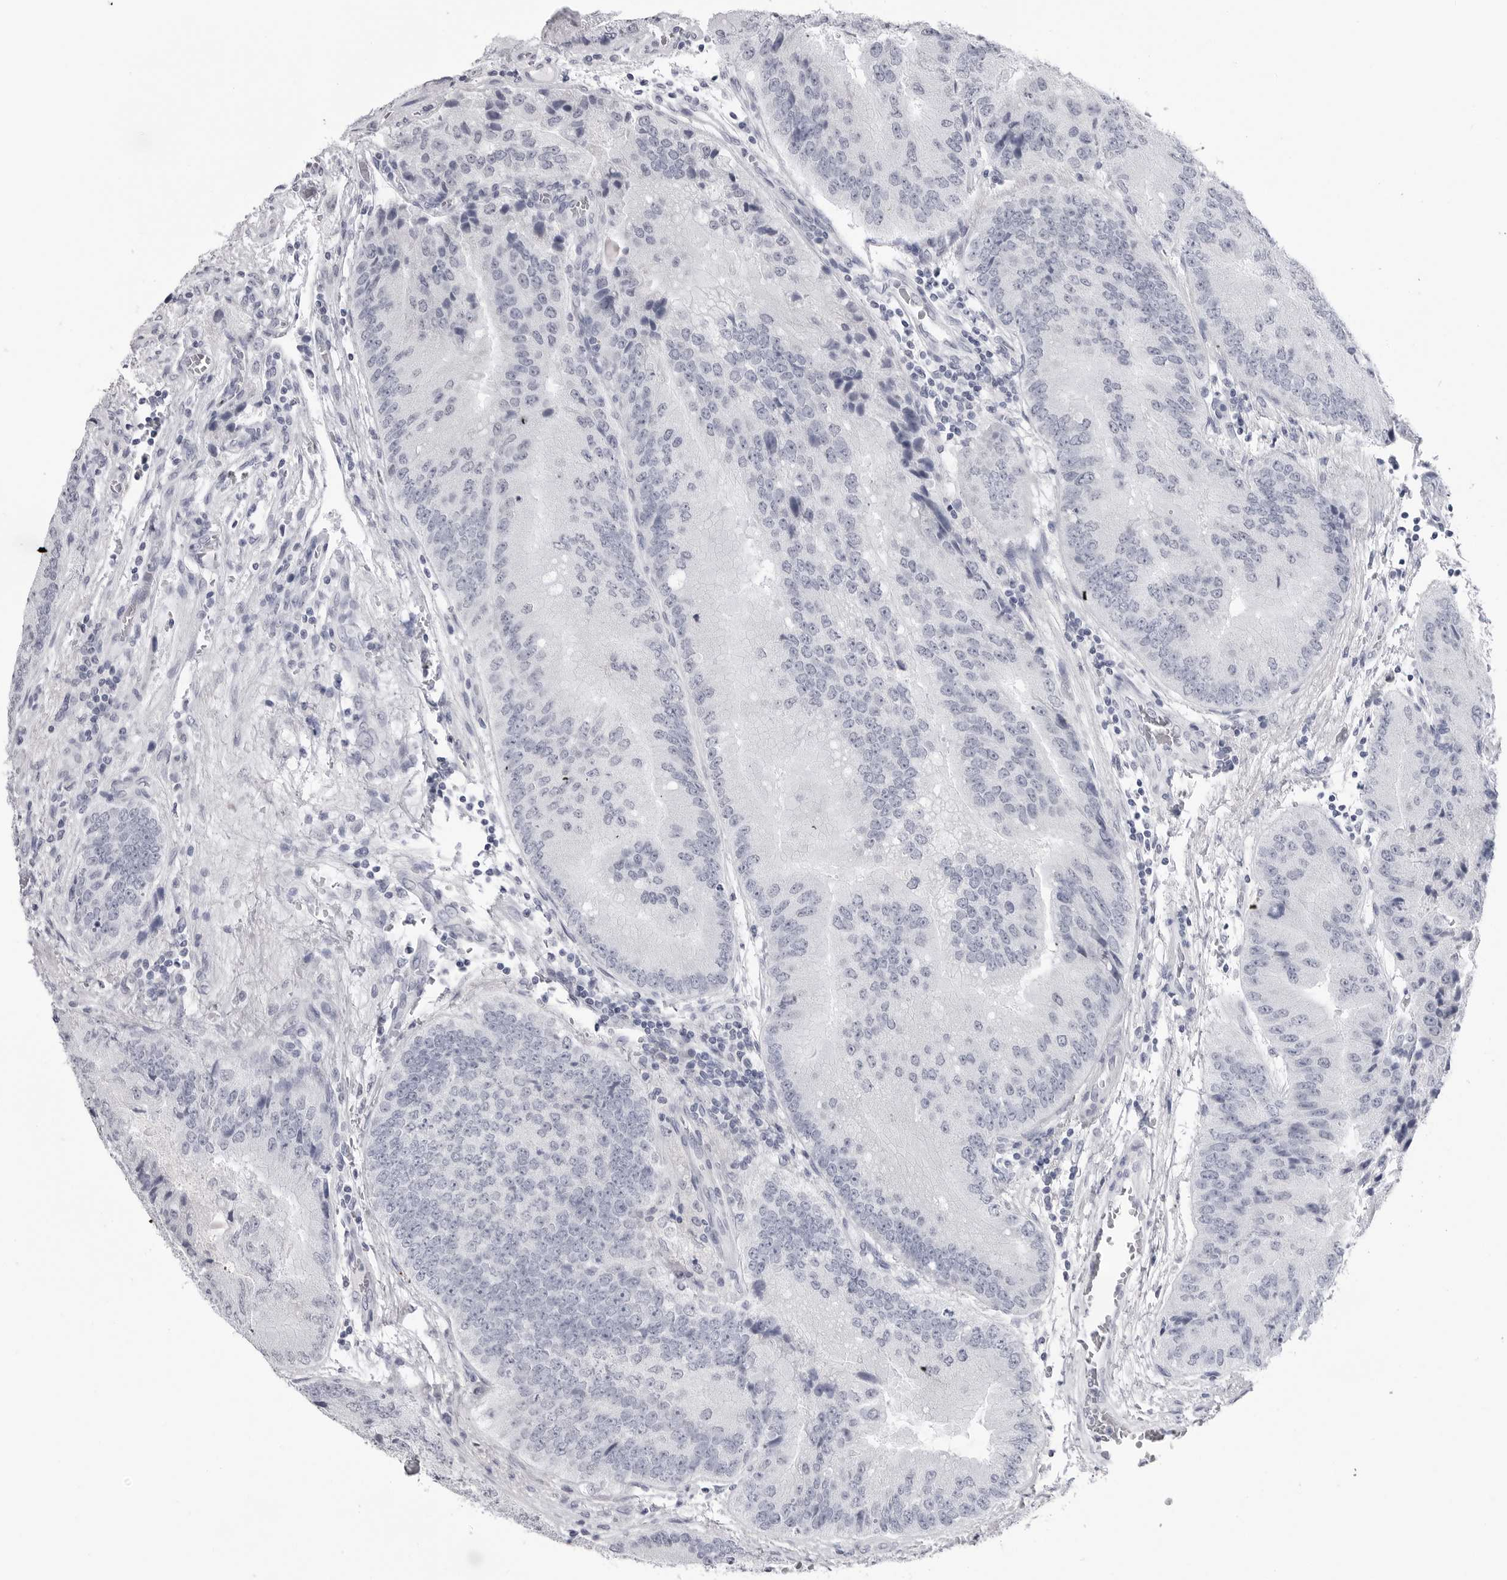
{"staining": {"intensity": "negative", "quantity": "none", "location": "none"}, "tissue": "prostate cancer", "cell_type": "Tumor cells", "image_type": "cancer", "snomed": [{"axis": "morphology", "description": "Adenocarcinoma, High grade"}, {"axis": "topography", "description": "Prostate"}], "caption": "Prostate cancer was stained to show a protein in brown. There is no significant staining in tumor cells.", "gene": "PGA3", "patient": {"sex": "male", "age": 70}}